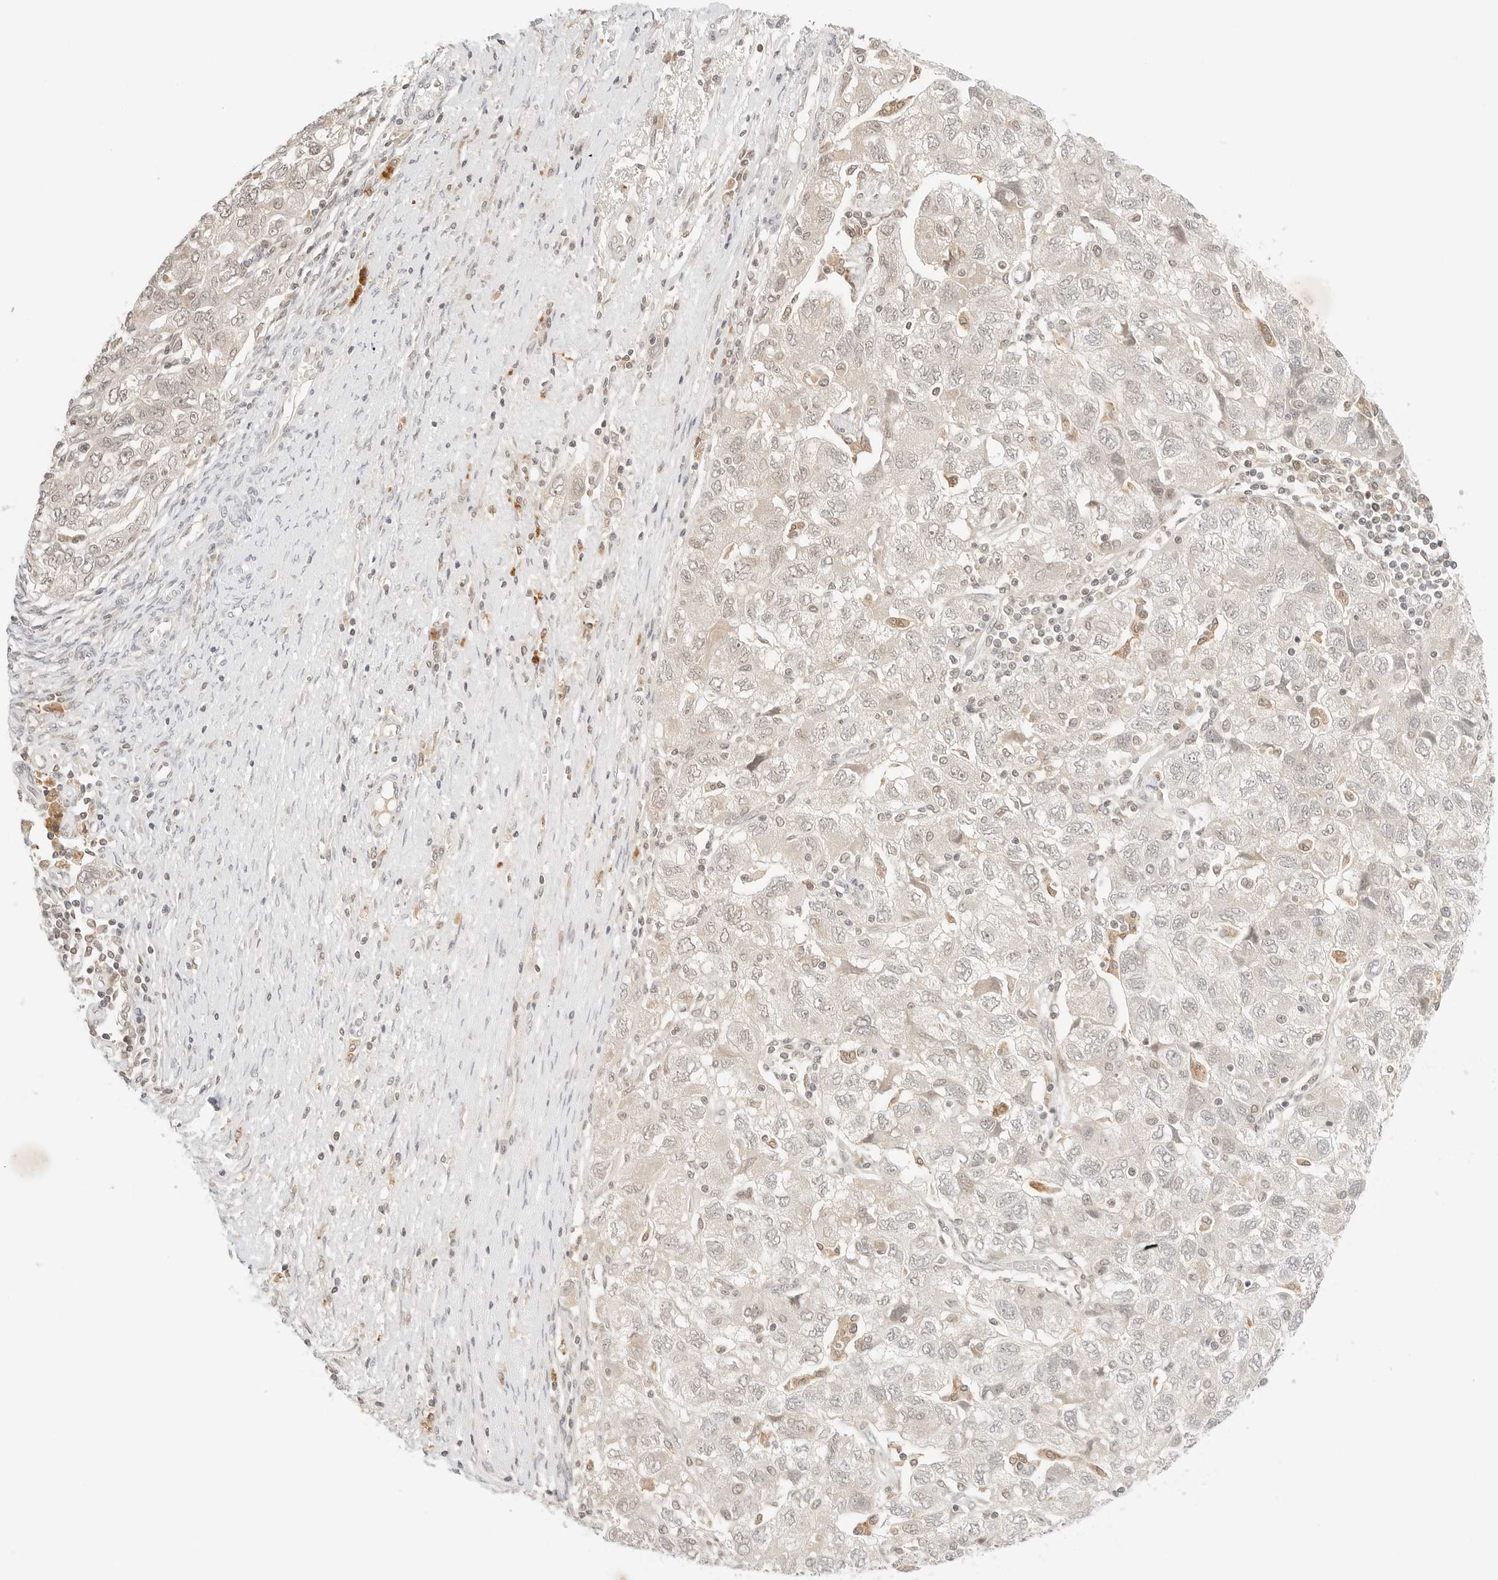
{"staining": {"intensity": "weak", "quantity": "<25%", "location": "cytoplasmic/membranous"}, "tissue": "ovarian cancer", "cell_type": "Tumor cells", "image_type": "cancer", "snomed": [{"axis": "morphology", "description": "Carcinoma, NOS"}, {"axis": "morphology", "description": "Cystadenocarcinoma, serous, NOS"}, {"axis": "topography", "description": "Ovary"}], "caption": "Immunohistochemical staining of human ovarian cancer displays no significant staining in tumor cells.", "gene": "RPS6KL1", "patient": {"sex": "female", "age": 69}}